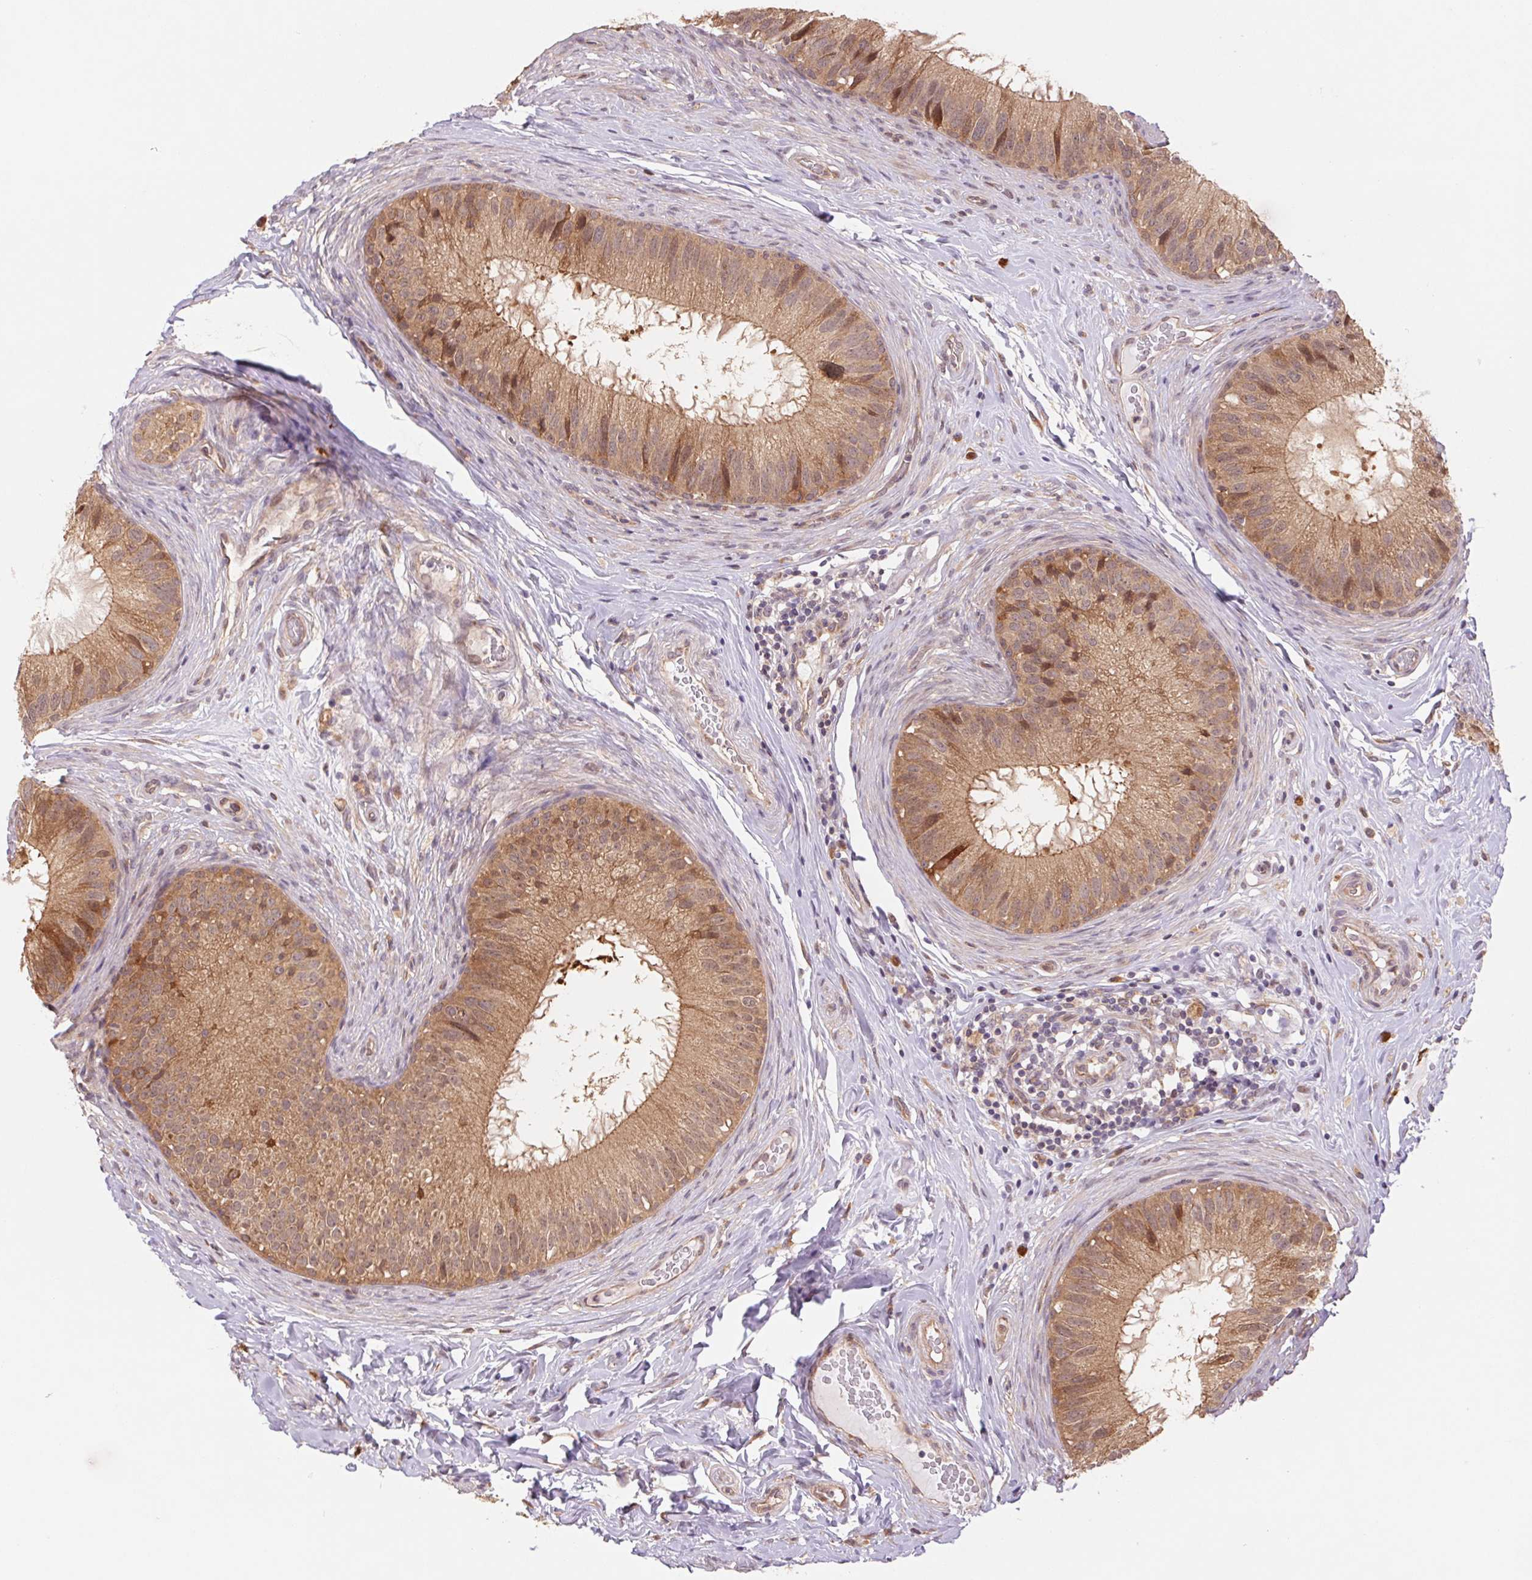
{"staining": {"intensity": "moderate", "quantity": ">75%", "location": "cytoplasmic/membranous"}, "tissue": "epididymis", "cell_type": "Glandular cells", "image_type": "normal", "snomed": [{"axis": "morphology", "description": "Normal tissue, NOS"}, {"axis": "topography", "description": "Epididymis"}], "caption": "About >75% of glandular cells in benign human epididymis show moderate cytoplasmic/membranous protein expression as visualized by brown immunohistochemical staining.", "gene": "RRM1", "patient": {"sex": "male", "age": 34}}